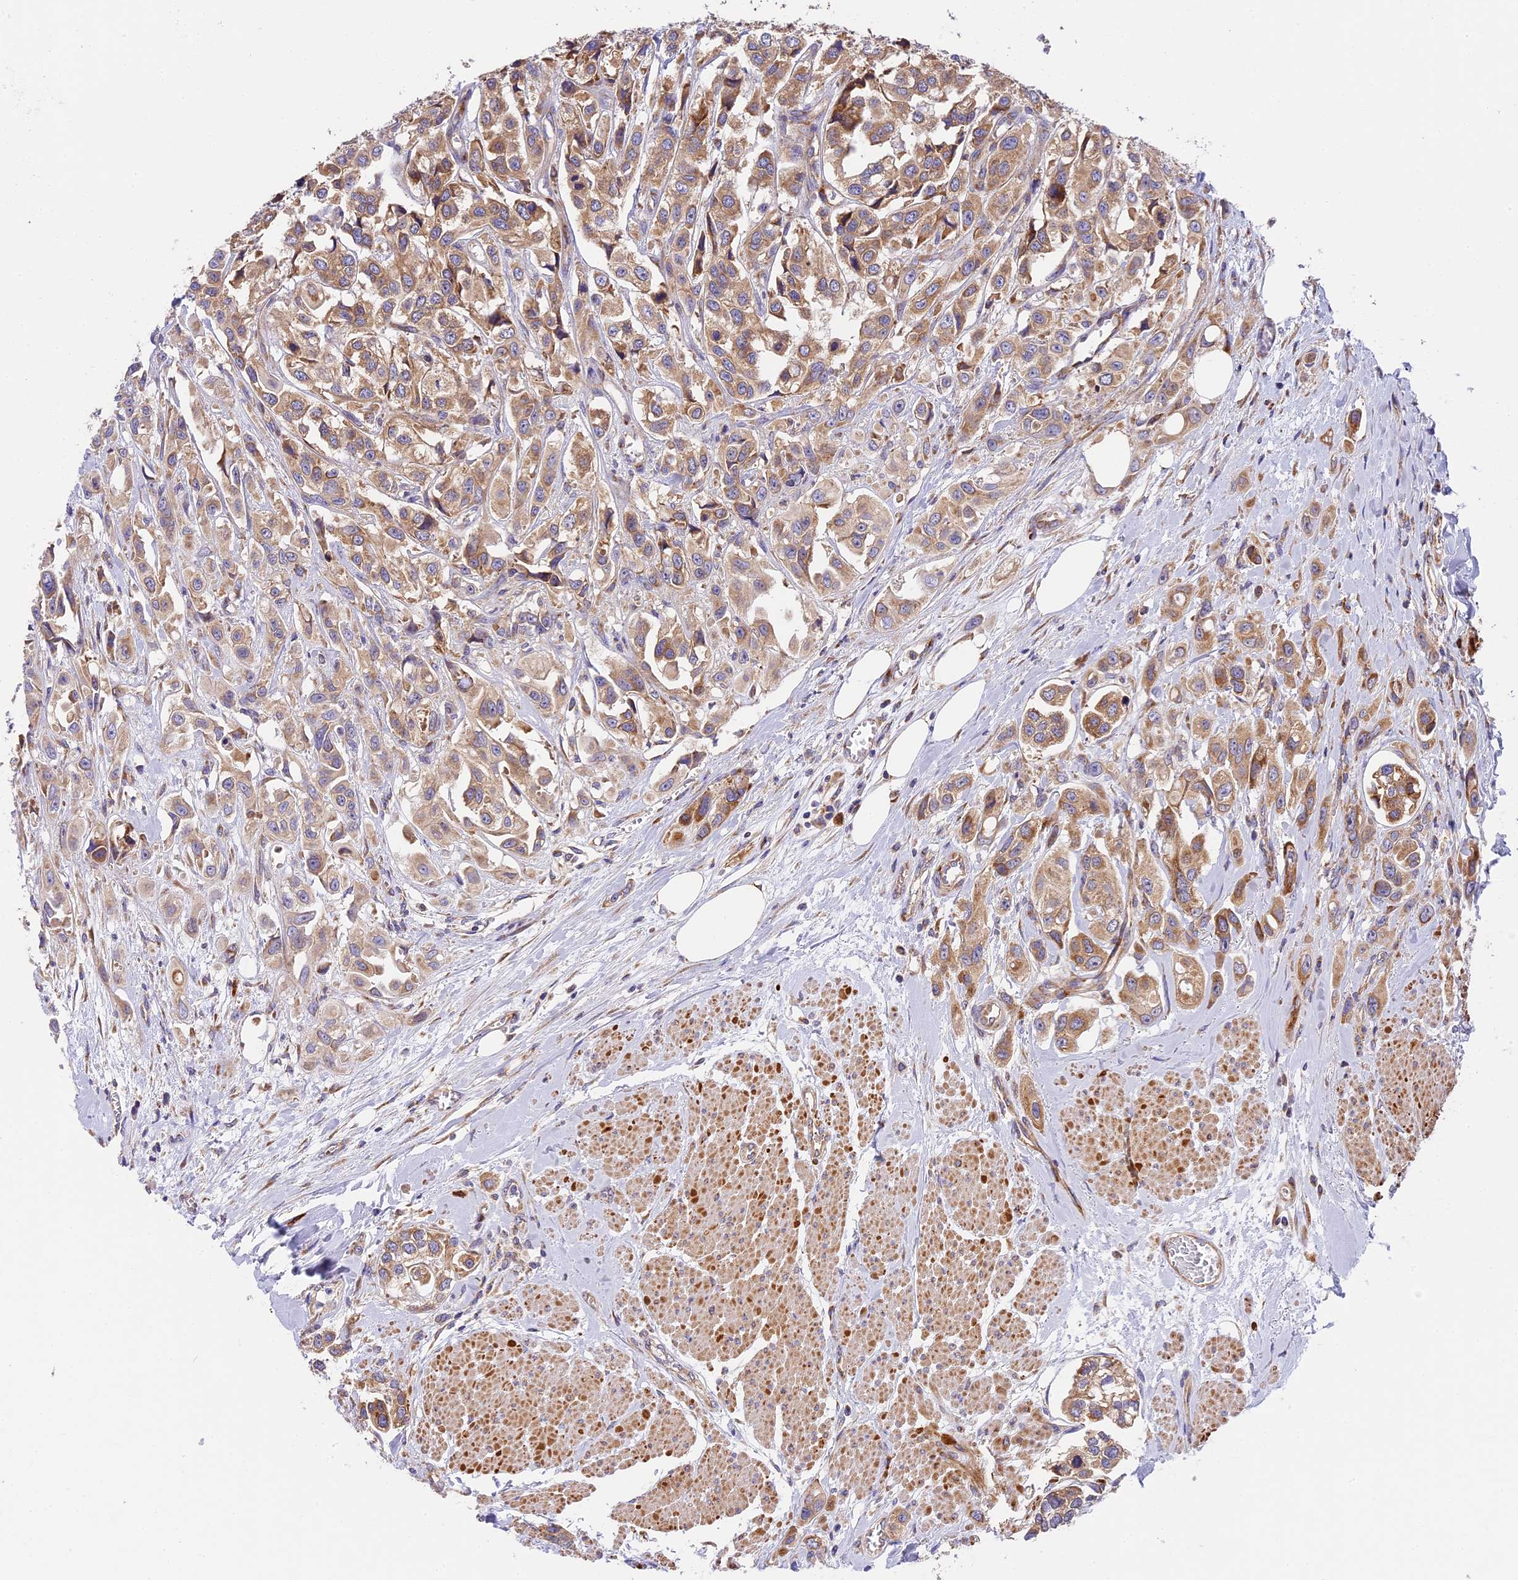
{"staining": {"intensity": "weak", "quantity": ">75%", "location": "cytoplasmic/membranous"}, "tissue": "urothelial cancer", "cell_type": "Tumor cells", "image_type": "cancer", "snomed": [{"axis": "morphology", "description": "Urothelial carcinoma, High grade"}, {"axis": "topography", "description": "Urinary bladder"}], "caption": "High-grade urothelial carcinoma stained with a protein marker reveals weak staining in tumor cells.", "gene": "MRAS", "patient": {"sex": "male", "age": 67}}